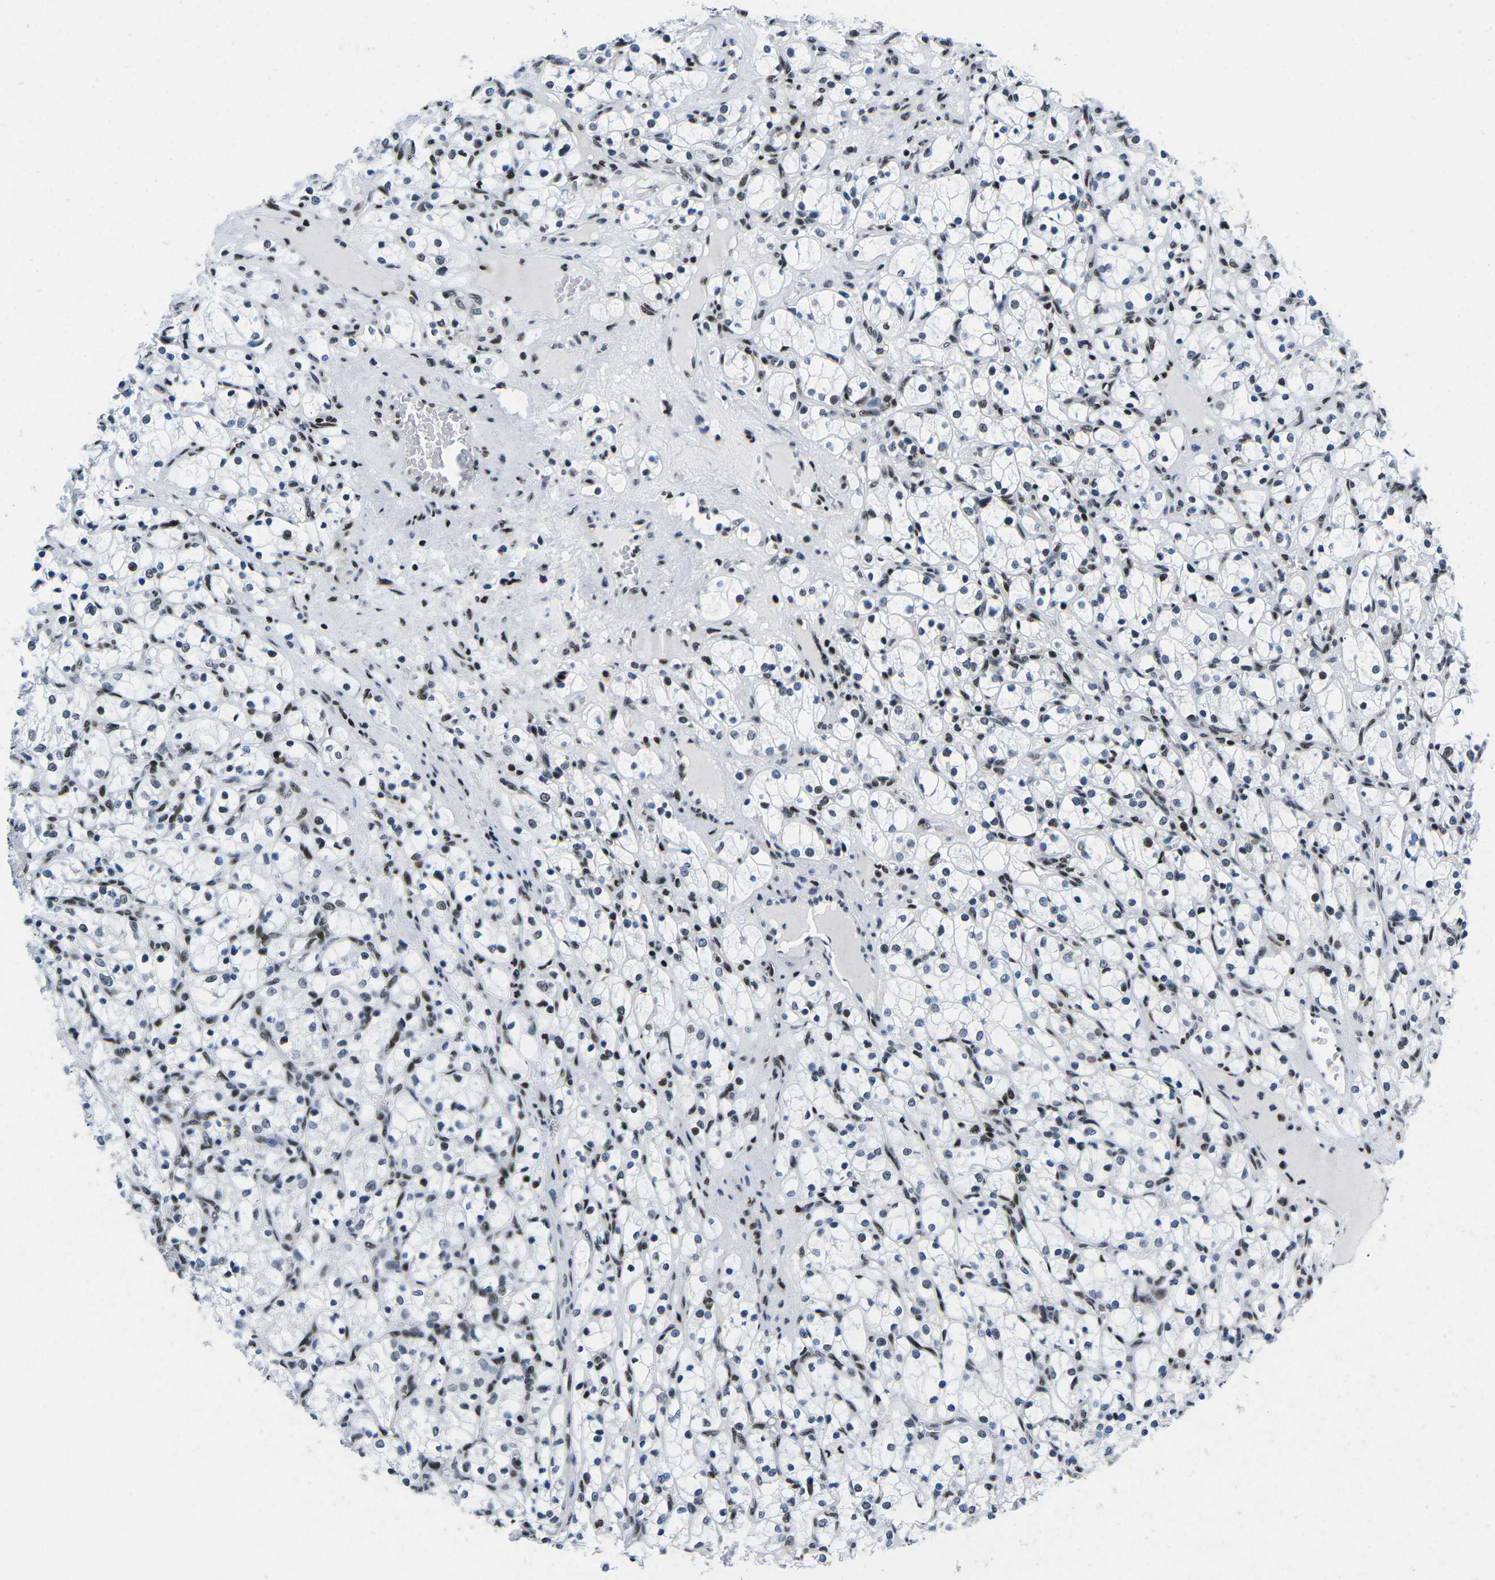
{"staining": {"intensity": "moderate", "quantity": "<25%", "location": "nuclear"}, "tissue": "renal cancer", "cell_type": "Tumor cells", "image_type": "cancer", "snomed": [{"axis": "morphology", "description": "Adenocarcinoma, NOS"}, {"axis": "topography", "description": "Kidney"}], "caption": "Tumor cells reveal moderate nuclear expression in about <25% of cells in renal cancer.", "gene": "ATF1", "patient": {"sex": "female", "age": 69}}